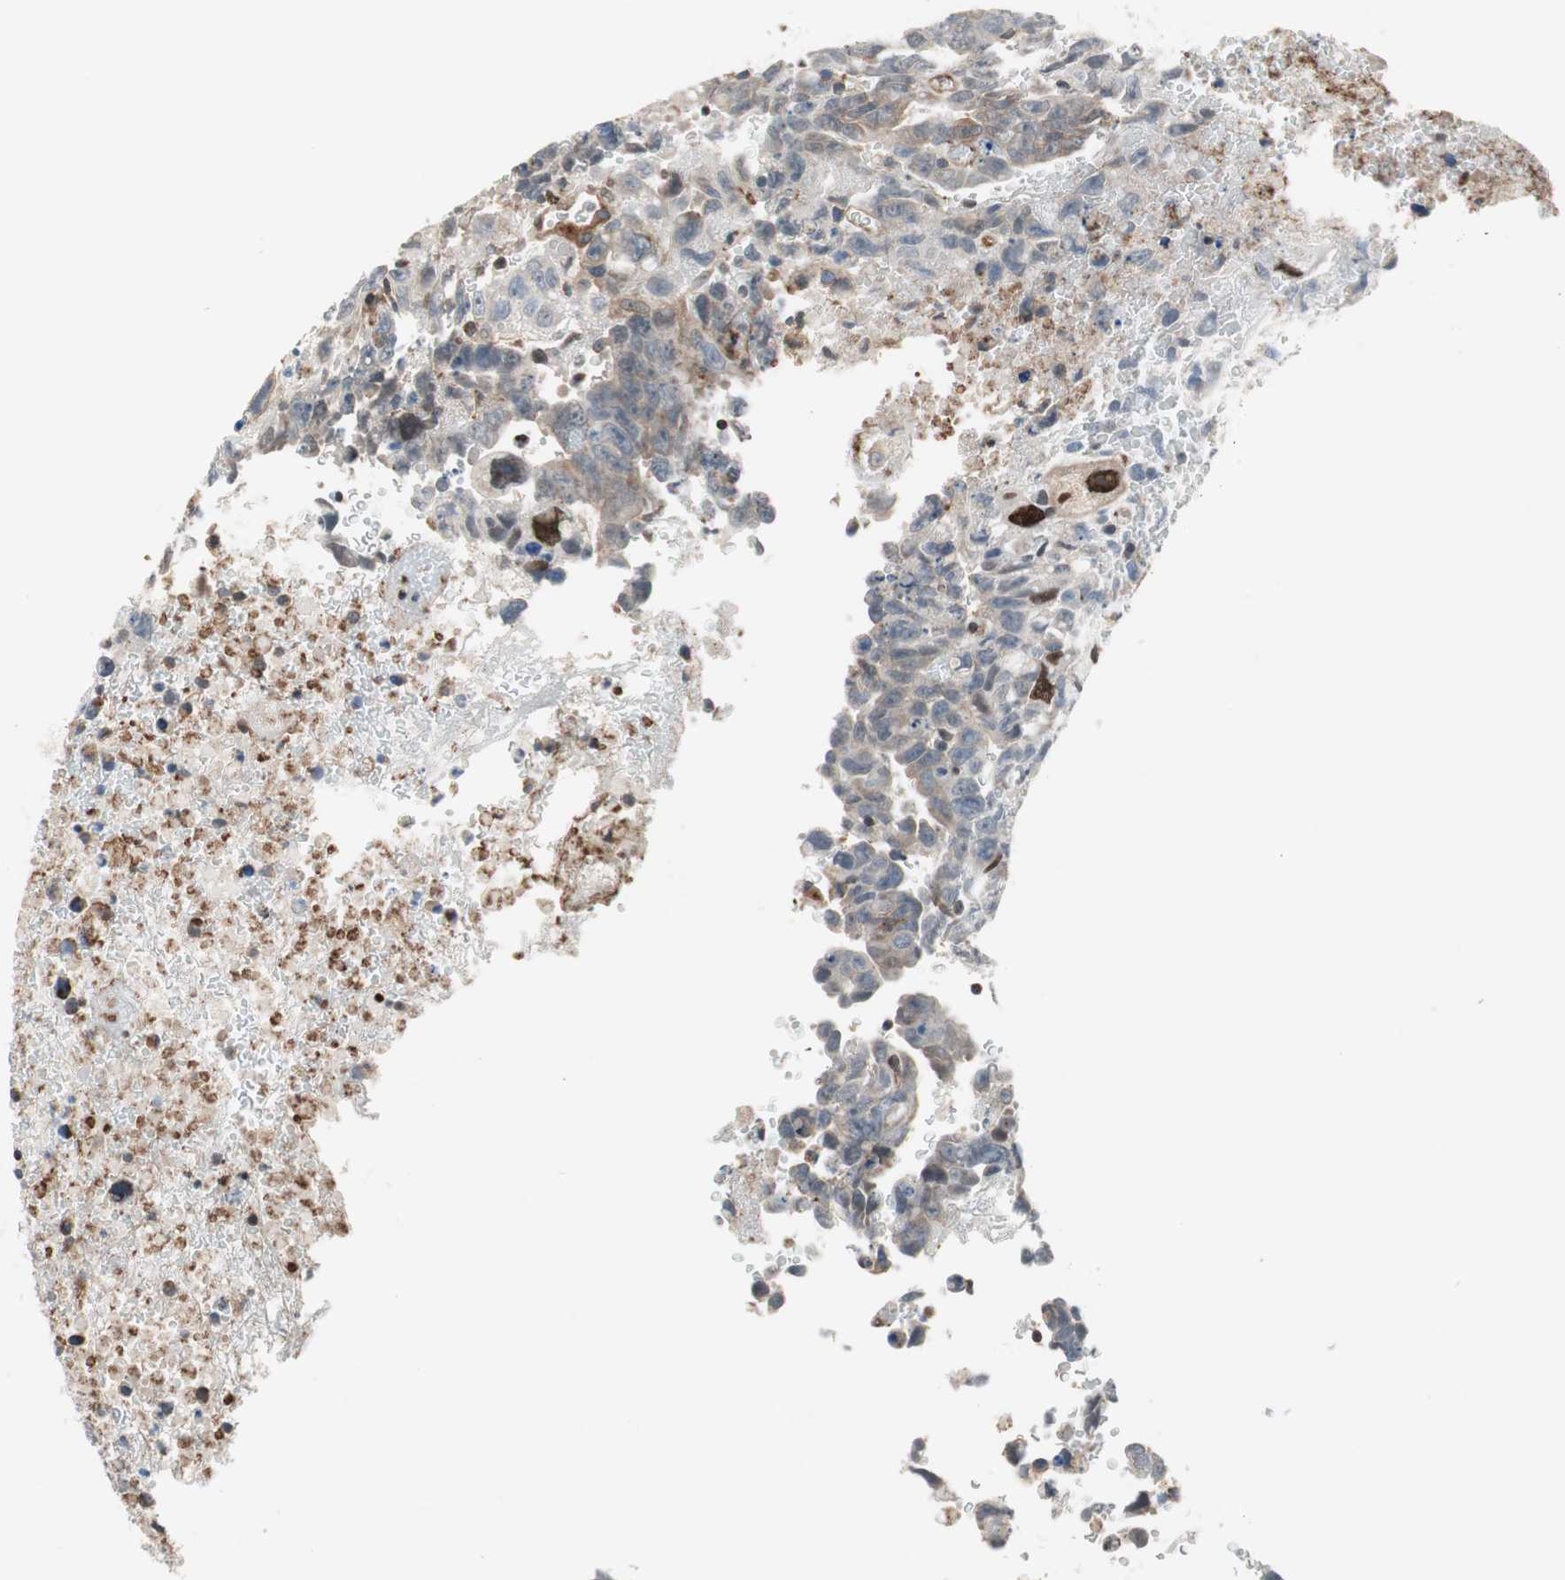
{"staining": {"intensity": "strong", "quantity": "<25%", "location": "cytoplasmic/membranous,nuclear"}, "tissue": "testis cancer", "cell_type": "Tumor cells", "image_type": "cancer", "snomed": [{"axis": "morphology", "description": "Carcinoma, Embryonal, NOS"}, {"axis": "topography", "description": "Testis"}], "caption": "Testis cancer (embryonal carcinoma) tissue shows strong cytoplasmic/membranous and nuclear expression in approximately <25% of tumor cells", "gene": "GRHL1", "patient": {"sex": "male", "age": 28}}